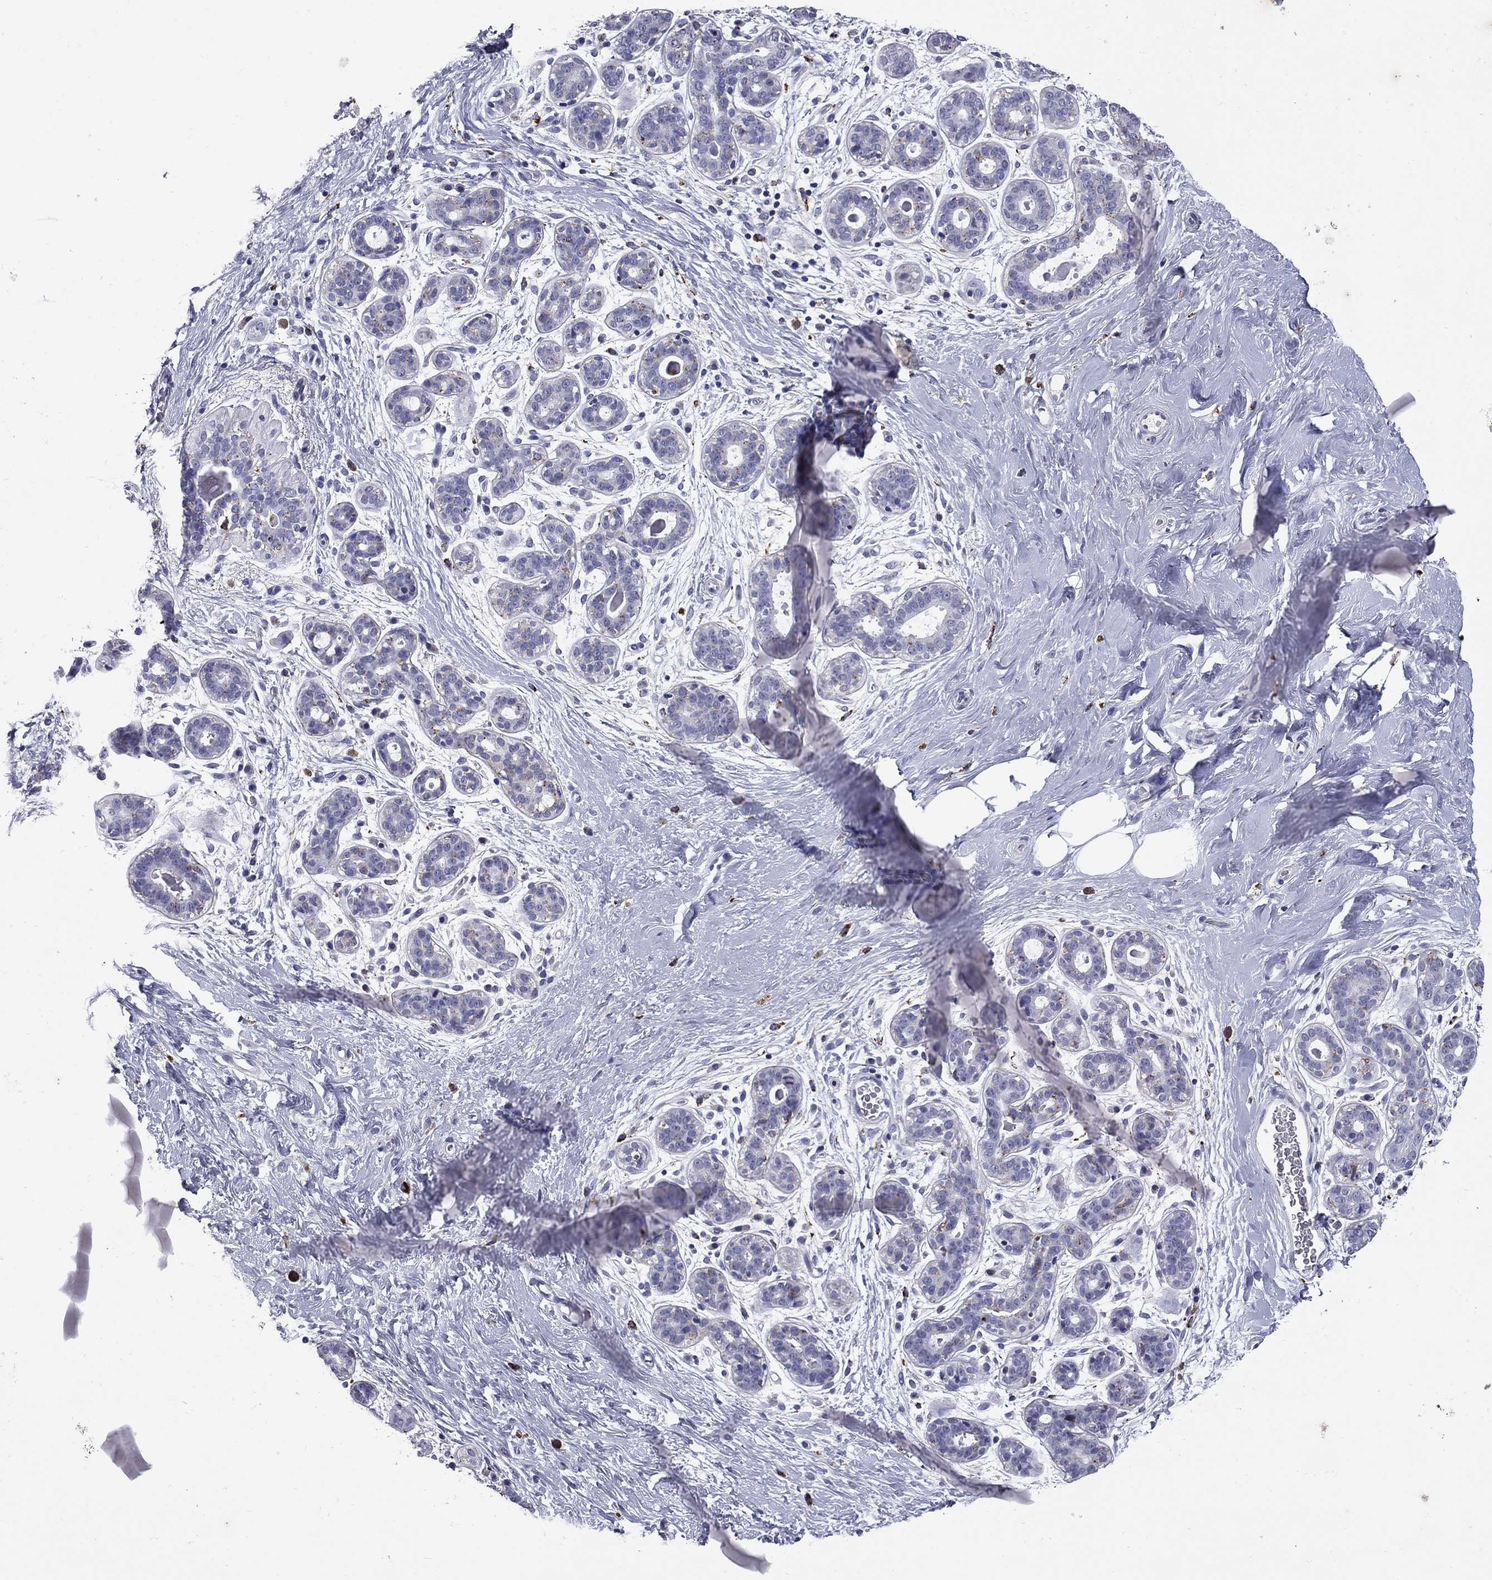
{"staining": {"intensity": "negative", "quantity": "none", "location": "none"}, "tissue": "breast", "cell_type": "Adipocytes", "image_type": "normal", "snomed": [{"axis": "morphology", "description": "Normal tissue, NOS"}, {"axis": "topography", "description": "Breast"}], "caption": "Immunohistochemistry (IHC) of benign human breast displays no staining in adipocytes.", "gene": "MADCAM1", "patient": {"sex": "female", "age": 43}}